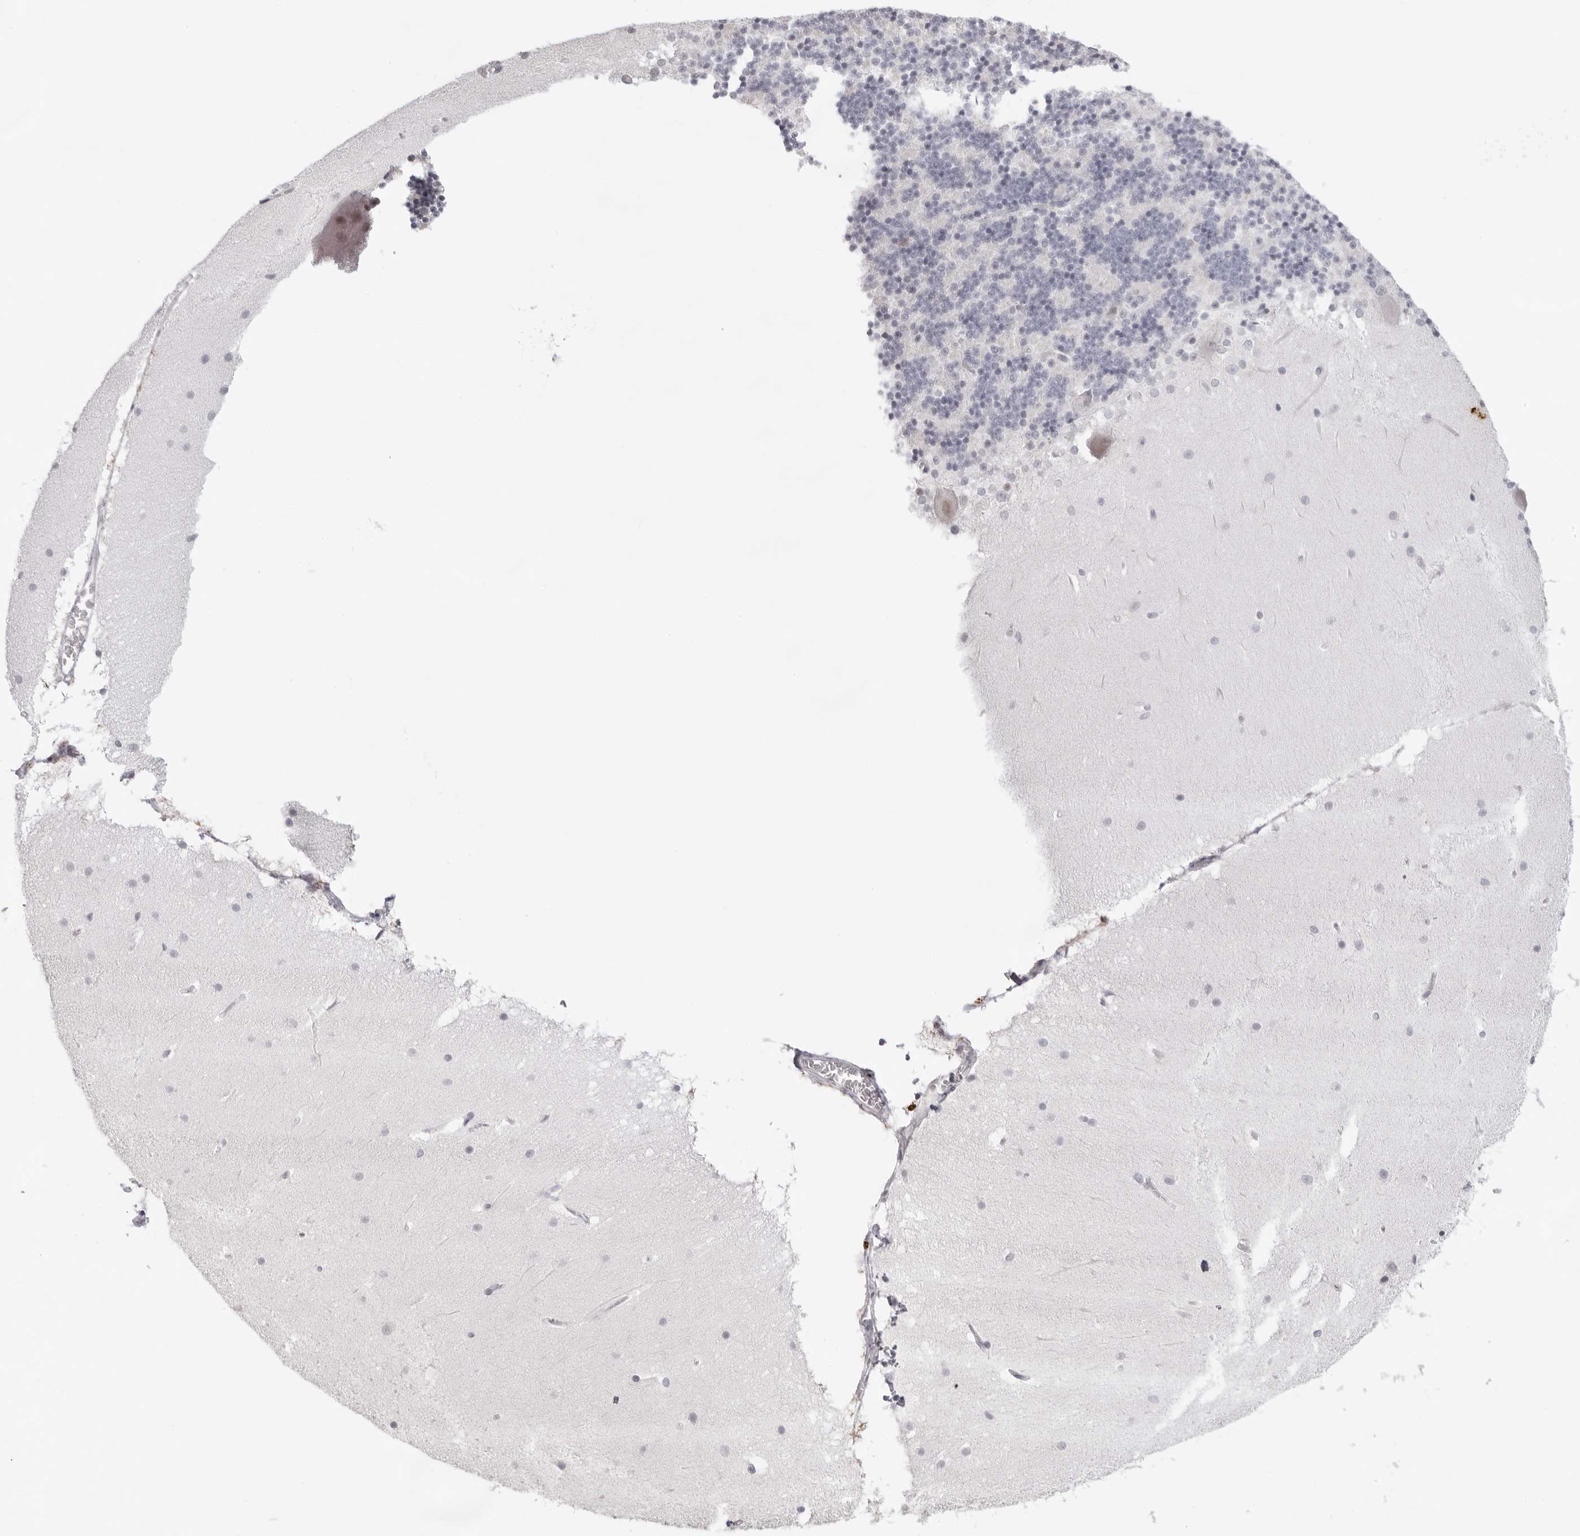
{"staining": {"intensity": "negative", "quantity": "none", "location": "none"}, "tissue": "cerebellum", "cell_type": "Cells in granular layer", "image_type": "normal", "snomed": [{"axis": "morphology", "description": "Normal tissue, NOS"}, {"axis": "topography", "description": "Cerebellum"}], "caption": "IHC photomicrograph of normal human cerebellum stained for a protein (brown), which reveals no expression in cells in granular layer.", "gene": "KLK12", "patient": {"sex": "female", "age": 19}}